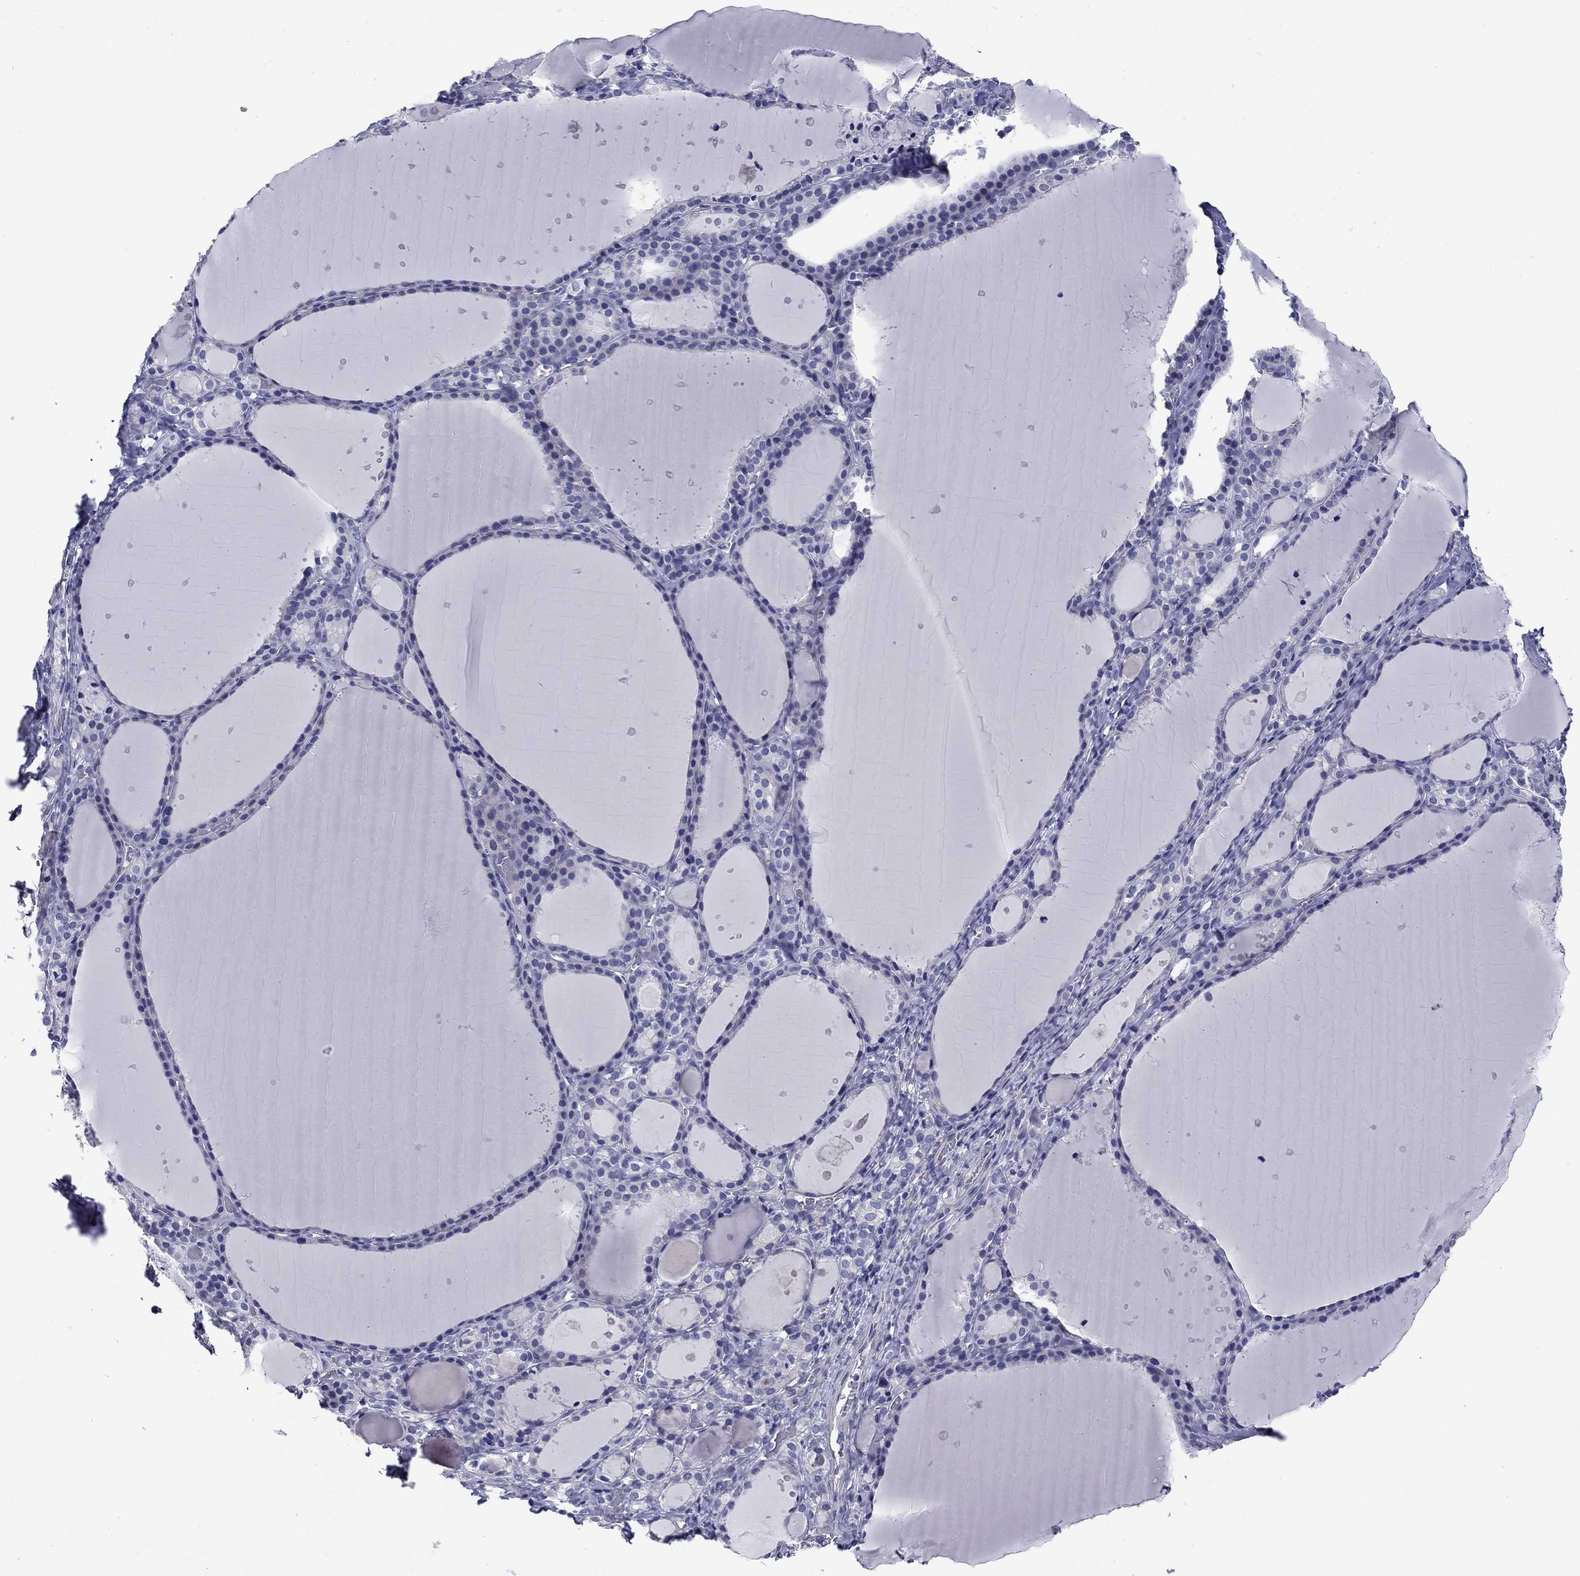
{"staining": {"intensity": "negative", "quantity": "none", "location": "none"}, "tissue": "thyroid gland", "cell_type": "Glandular cells", "image_type": "normal", "snomed": [{"axis": "morphology", "description": "Normal tissue, NOS"}, {"axis": "topography", "description": "Thyroid gland"}], "caption": "This image is of unremarkable thyroid gland stained with immunohistochemistry to label a protein in brown with the nuclei are counter-stained blue. There is no positivity in glandular cells. The staining is performed using DAB (3,3'-diaminobenzidine) brown chromogen with nuclei counter-stained in using hematoxylin.", "gene": "PRKCG", "patient": {"sex": "male", "age": 68}}